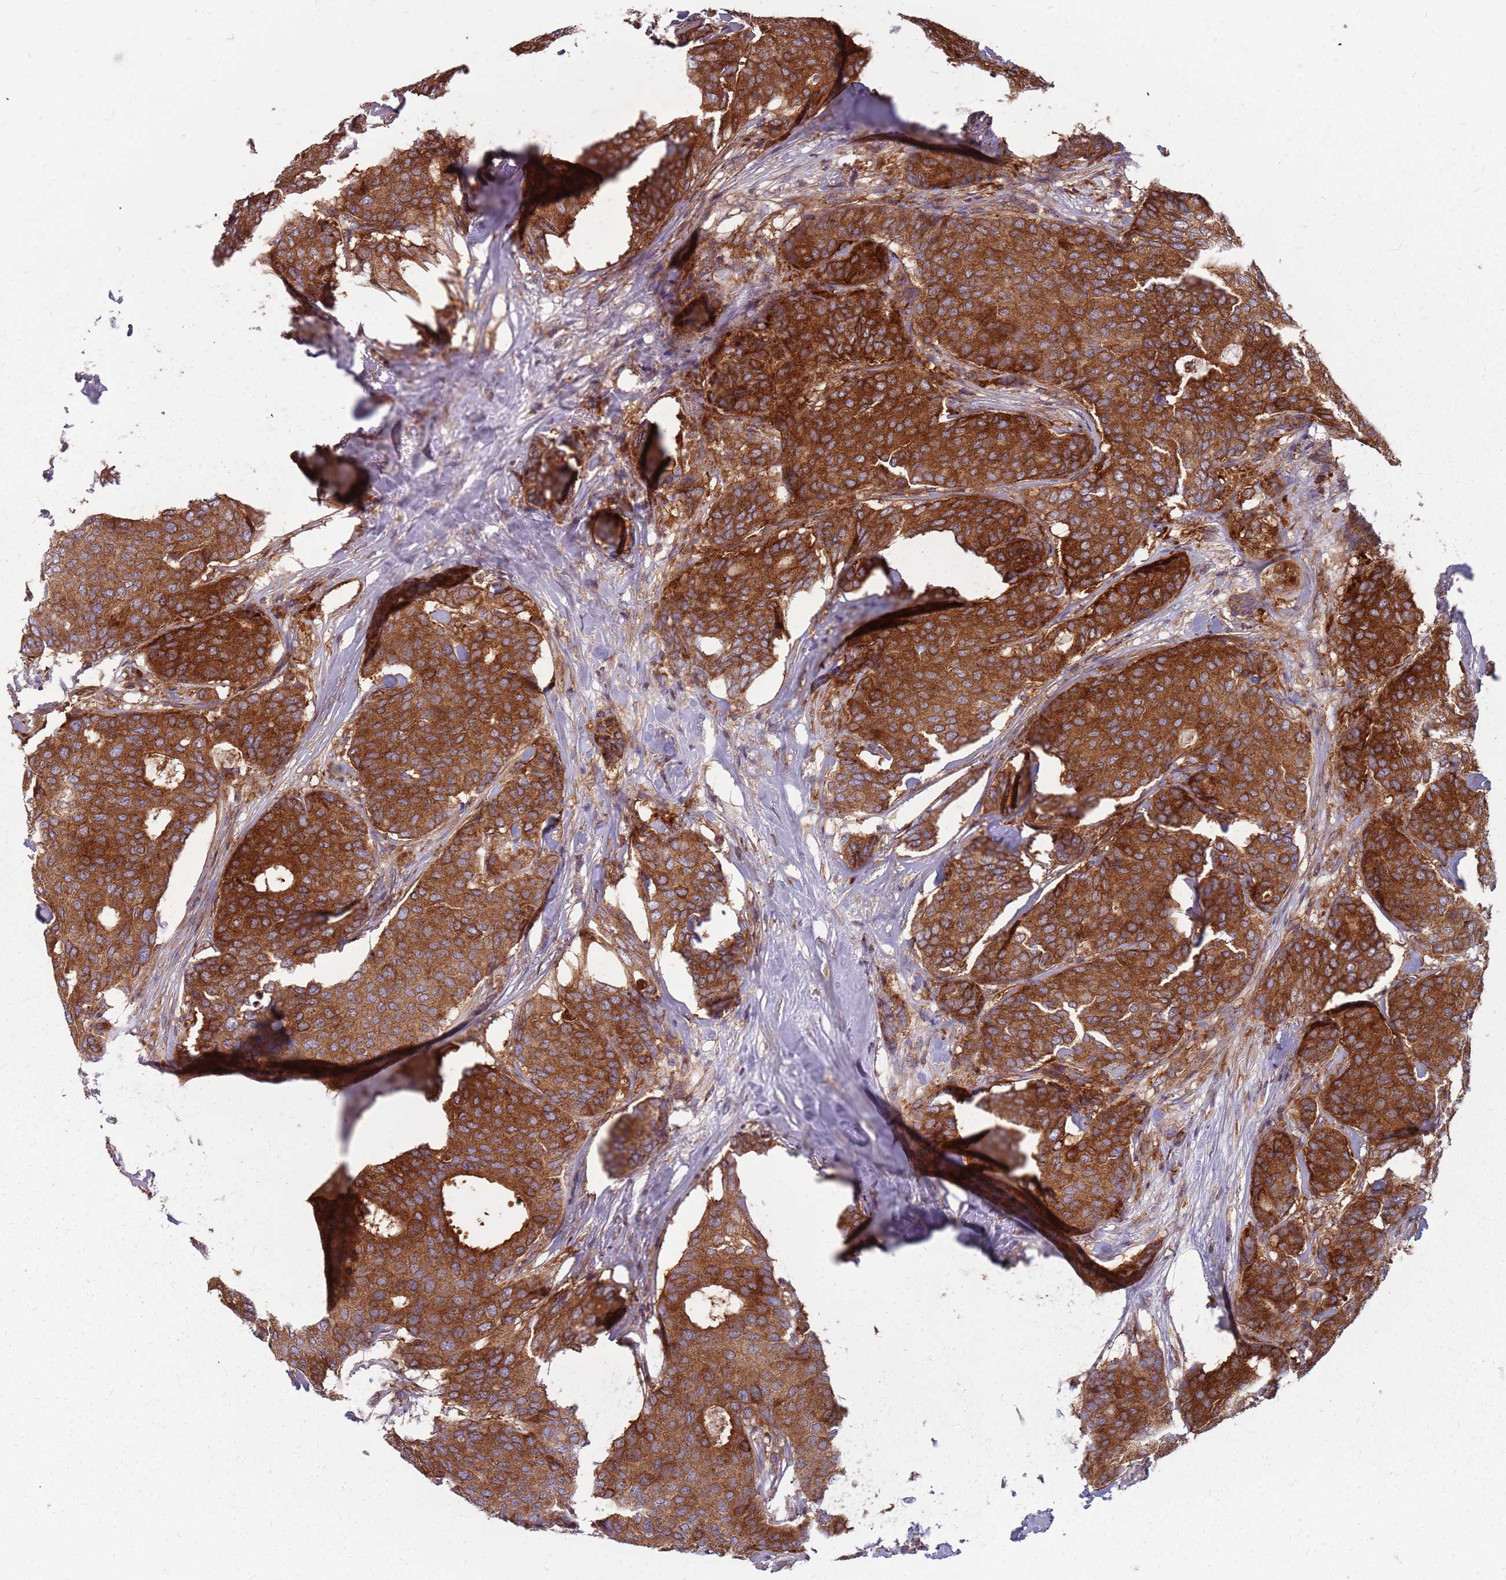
{"staining": {"intensity": "strong", "quantity": ">75%", "location": "cytoplasmic/membranous"}, "tissue": "breast cancer", "cell_type": "Tumor cells", "image_type": "cancer", "snomed": [{"axis": "morphology", "description": "Duct carcinoma"}, {"axis": "topography", "description": "Breast"}], "caption": "A brown stain labels strong cytoplasmic/membranous positivity of a protein in human breast cancer (invasive ductal carcinoma) tumor cells. The staining was performed using DAB (3,3'-diaminobenzidine) to visualize the protein expression in brown, while the nuclei were stained in blue with hematoxylin (Magnification: 20x).", "gene": "NME4", "patient": {"sex": "female", "age": 75}}